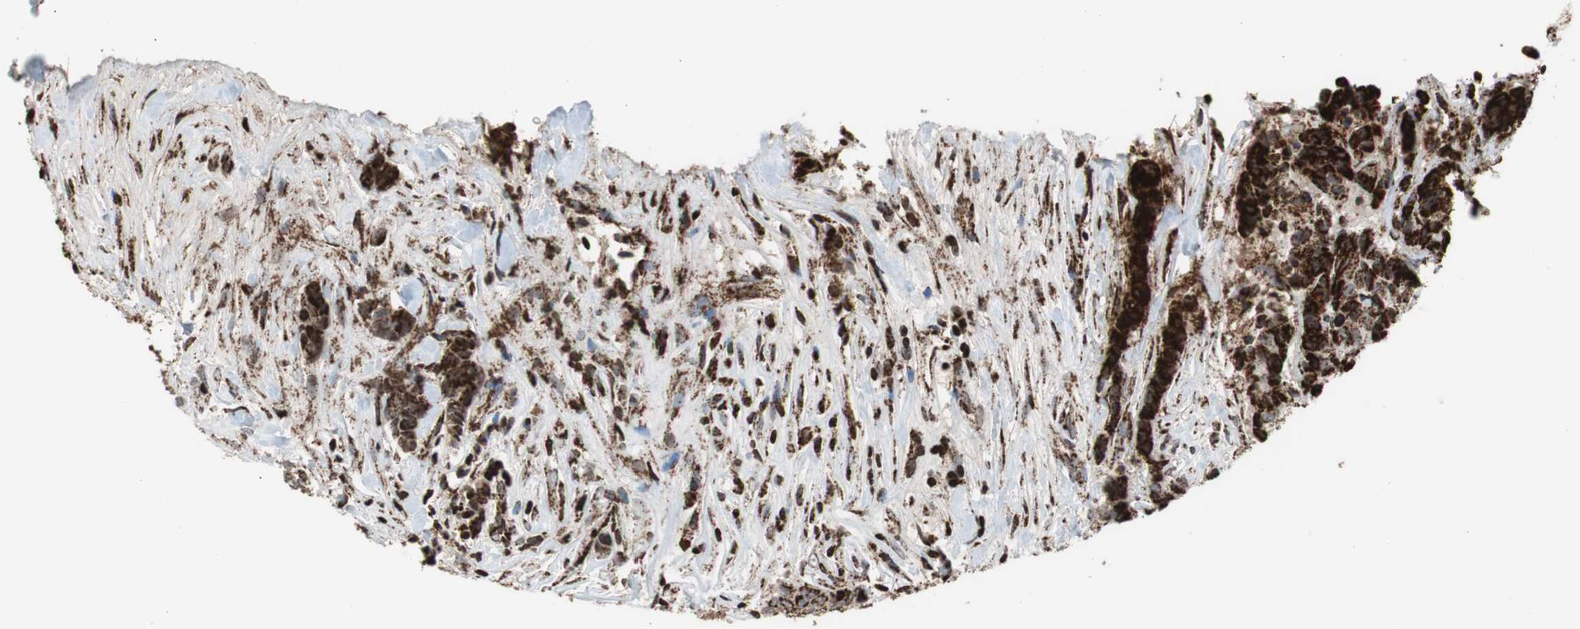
{"staining": {"intensity": "strong", "quantity": ">75%", "location": "cytoplasmic/membranous"}, "tissue": "breast cancer", "cell_type": "Tumor cells", "image_type": "cancer", "snomed": [{"axis": "morphology", "description": "Duct carcinoma"}, {"axis": "topography", "description": "Breast"}], "caption": "Brown immunohistochemical staining in breast cancer reveals strong cytoplasmic/membranous positivity in approximately >75% of tumor cells.", "gene": "HSPA9", "patient": {"sex": "female", "age": 40}}